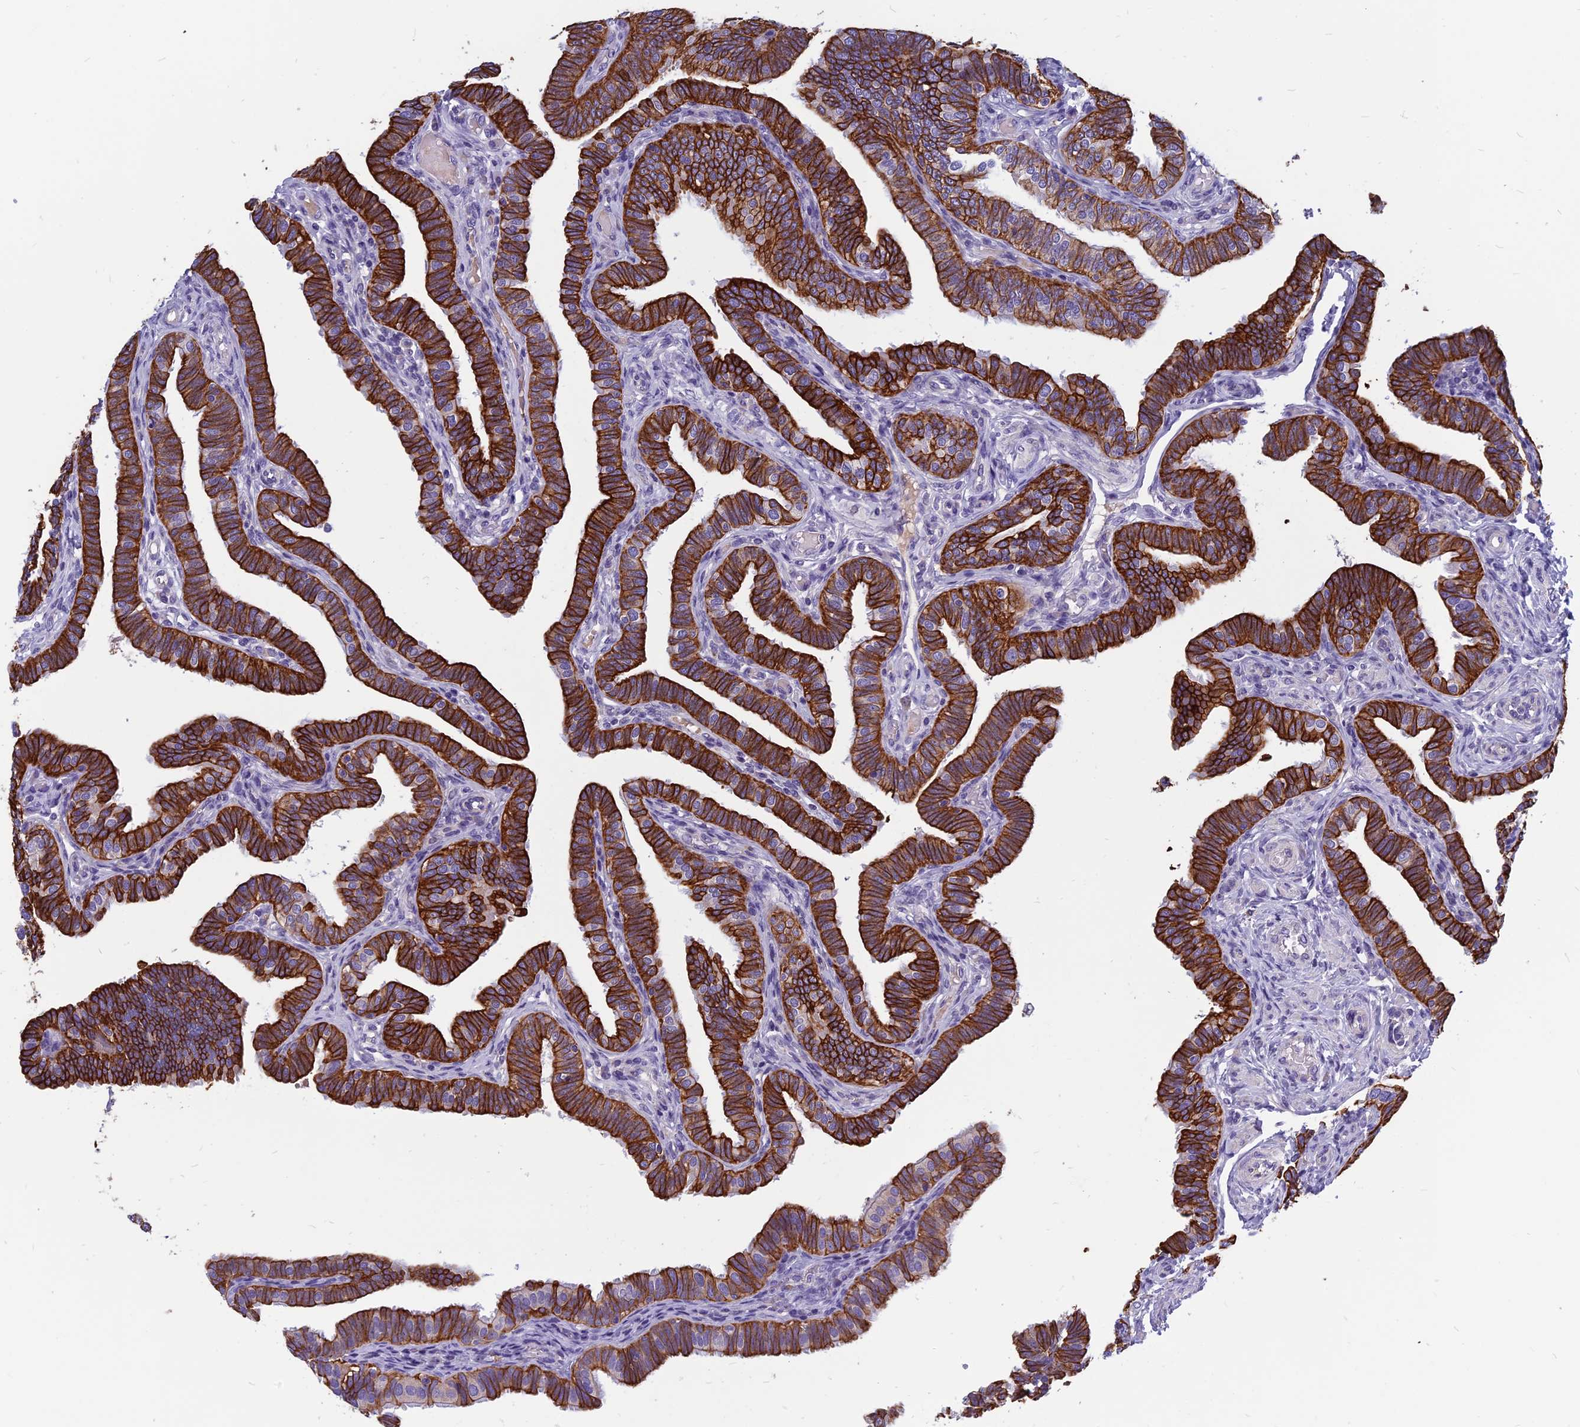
{"staining": {"intensity": "strong", "quantity": ">75%", "location": "cytoplasmic/membranous"}, "tissue": "fallopian tube", "cell_type": "Glandular cells", "image_type": "normal", "snomed": [{"axis": "morphology", "description": "Normal tissue, NOS"}, {"axis": "topography", "description": "Fallopian tube"}], "caption": "An image showing strong cytoplasmic/membranous positivity in approximately >75% of glandular cells in benign fallopian tube, as visualized by brown immunohistochemical staining.", "gene": "RBM41", "patient": {"sex": "female", "age": 39}}